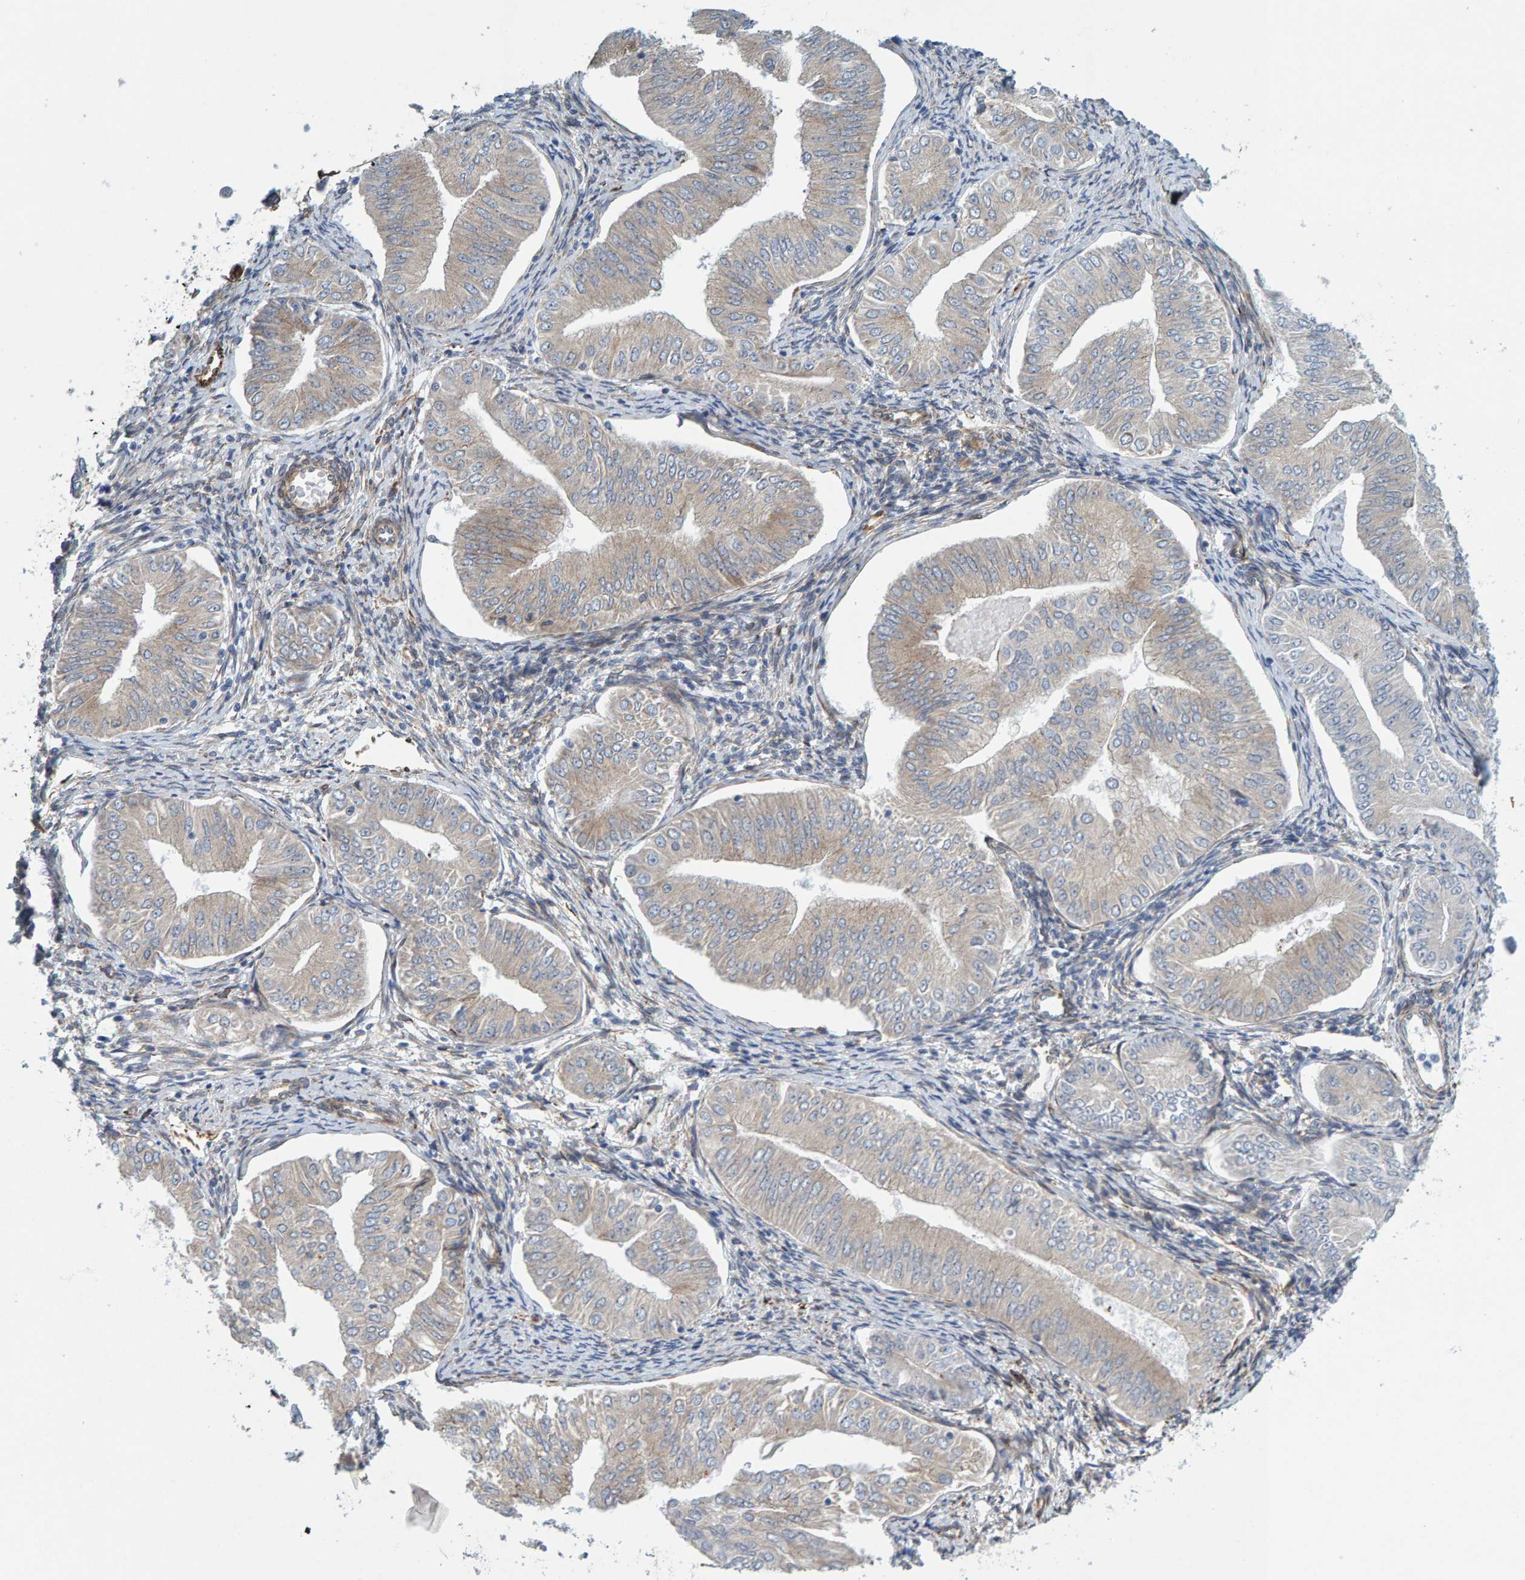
{"staining": {"intensity": "negative", "quantity": "none", "location": "none"}, "tissue": "endometrial cancer", "cell_type": "Tumor cells", "image_type": "cancer", "snomed": [{"axis": "morphology", "description": "Normal tissue, NOS"}, {"axis": "morphology", "description": "Adenocarcinoma, NOS"}, {"axis": "topography", "description": "Endometrium"}], "caption": "This photomicrograph is of adenocarcinoma (endometrial) stained with immunohistochemistry to label a protein in brown with the nuclei are counter-stained blue. There is no staining in tumor cells. (DAB (3,3'-diaminobenzidine) immunohistochemistry visualized using brightfield microscopy, high magnification).", "gene": "MMP16", "patient": {"sex": "female", "age": 53}}